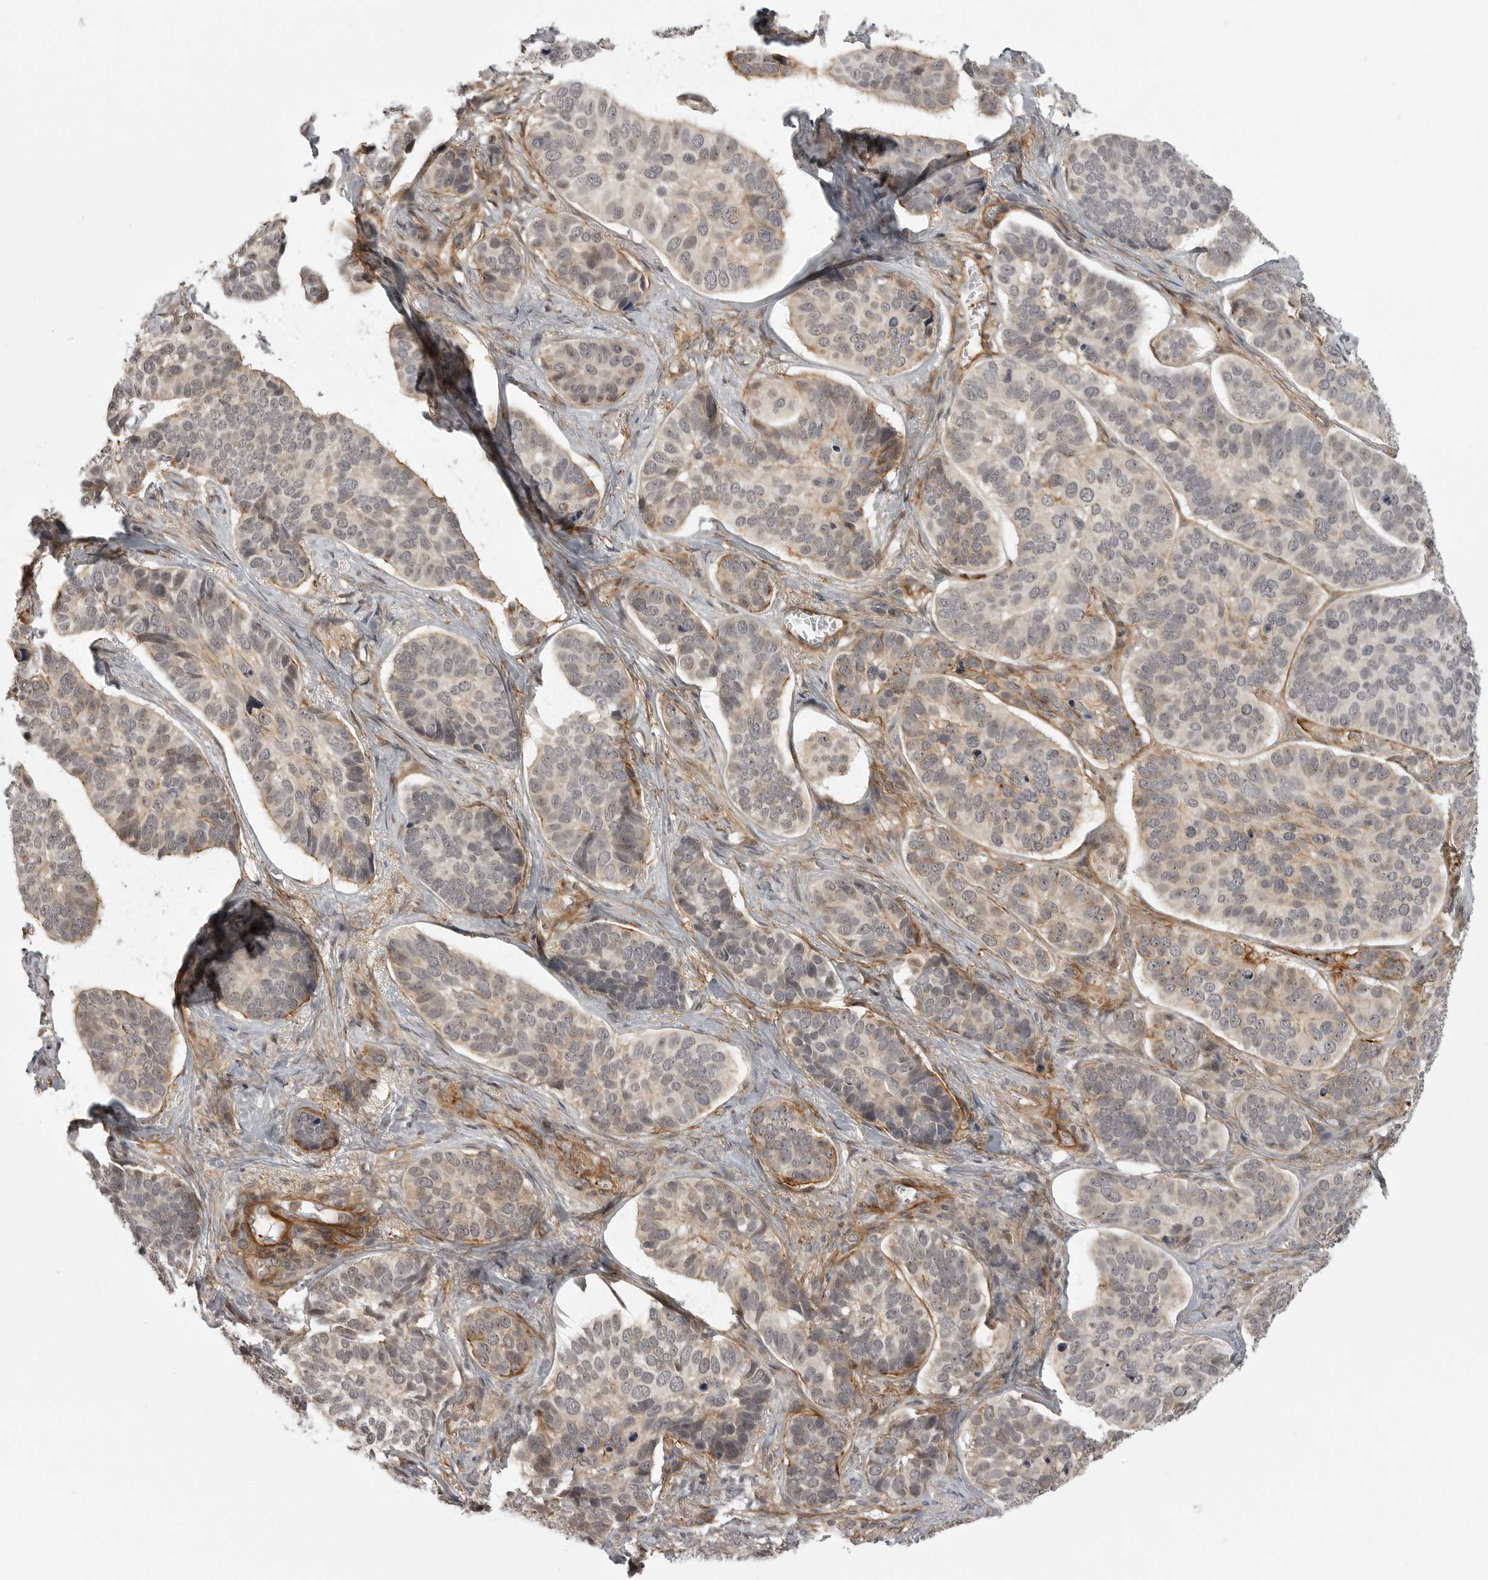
{"staining": {"intensity": "weak", "quantity": "<25%", "location": "cytoplasmic/membranous"}, "tissue": "skin cancer", "cell_type": "Tumor cells", "image_type": "cancer", "snomed": [{"axis": "morphology", "description": "Basal cell carcinoma"}, {"axis": "topography", "description": "Skin"}], "caption": "Immunohistochemistry (IHC) photomicrograph of neoplastic tissue: skin basal cell carcinoma stained with DAB (3,3'-diaminobenzidine) shows no significant protein expression in tumor cells. (Stains: DAB (3,3'-diaminobenzidine) immunohistochemistry (IHC) with hematoxylin counter stain, Microscopy: brightfield microscopy at high magnification).", "gene": "TUT4", "patient": {"sex": "male", "age": 62}}